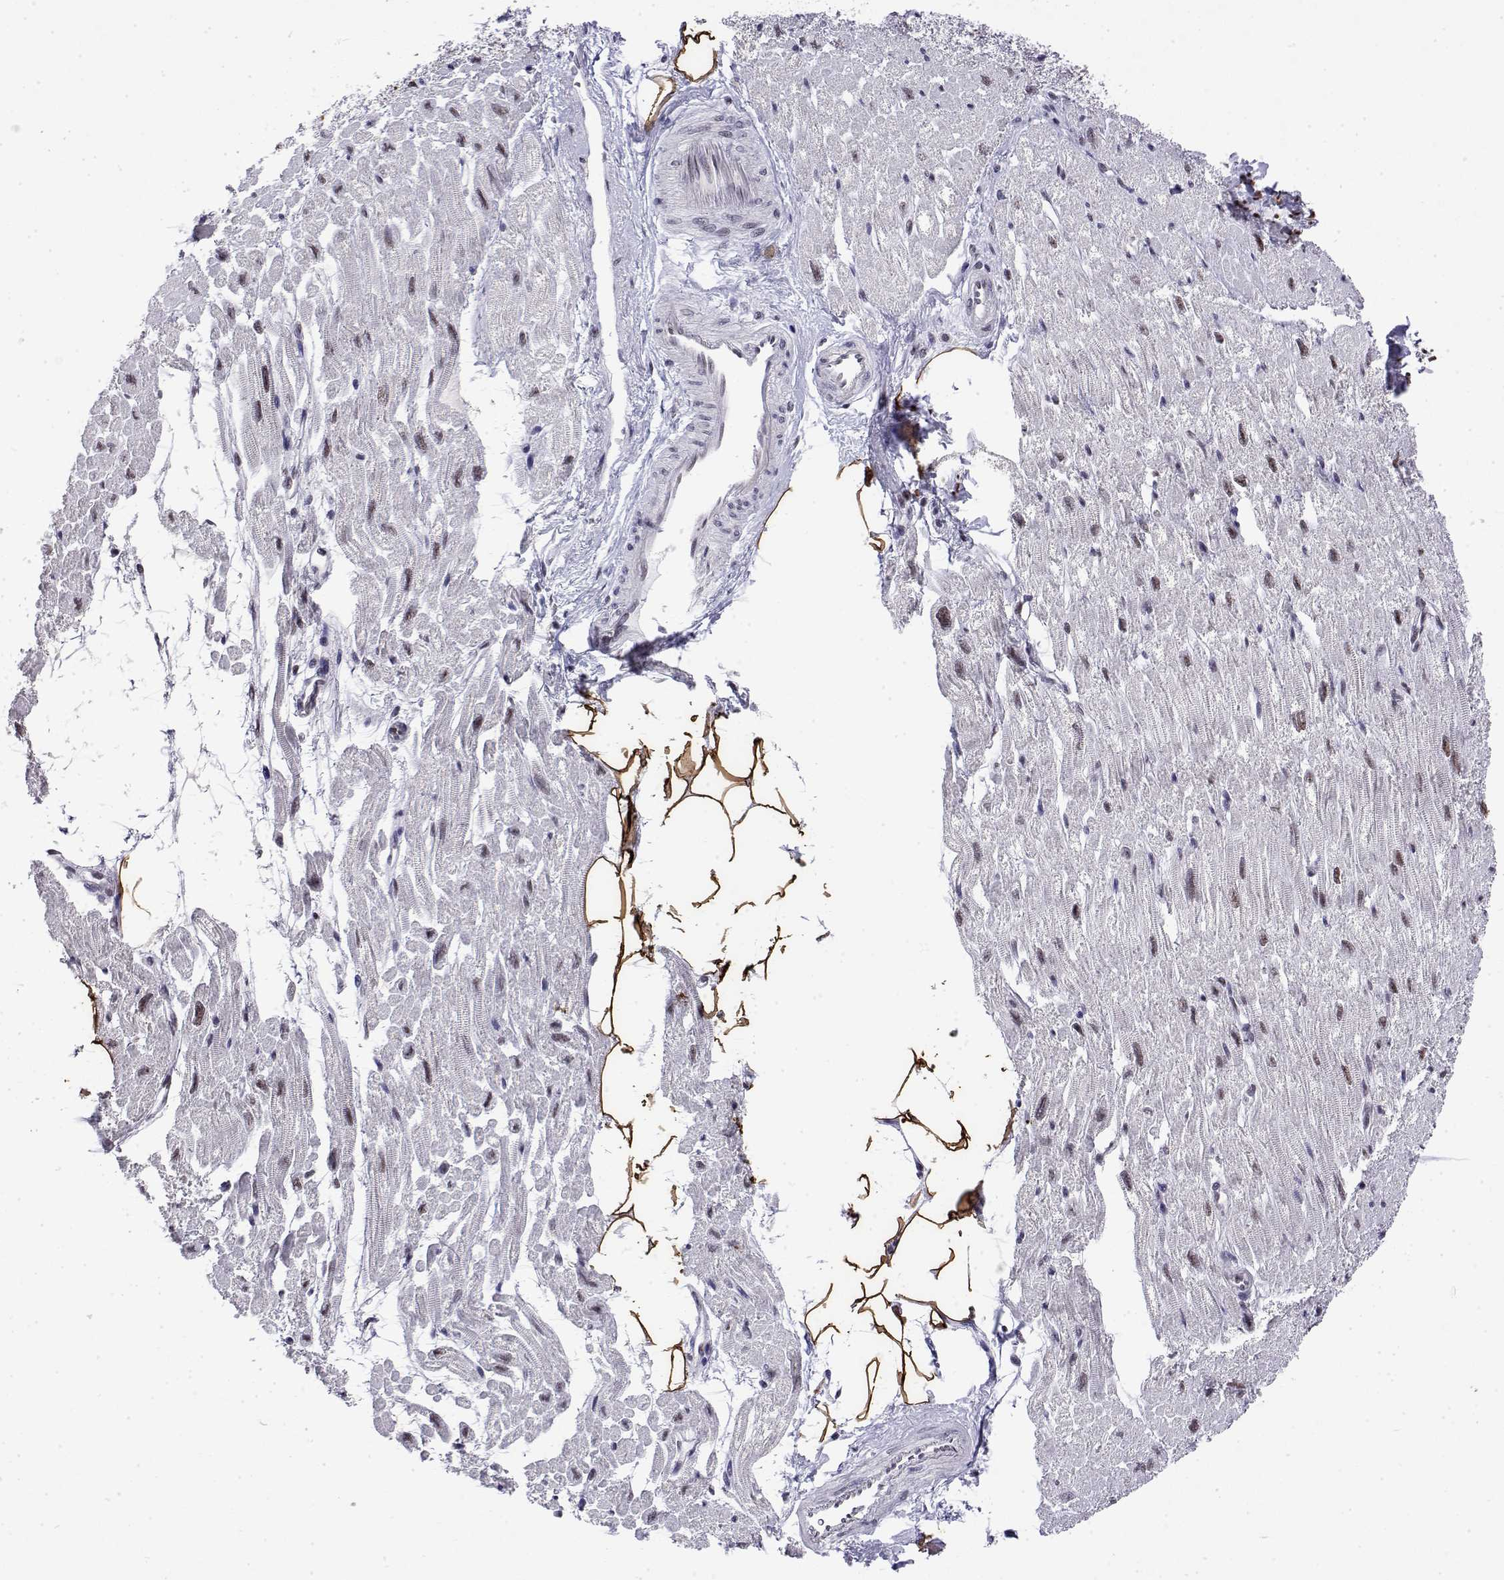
{"staining": {"intensity": "moderate", "quantity": "<25%", "location": "nuclear"}, "tissue": "heart muscle", "cell_type": "Cardiomyocytes", "image_type": "normal", "snomed": [{"axis": "morphology", "description": "Normal tissue, NOS"}, {"axis": "topography", "description": "Heart"}], "caption": "Heart muscle stained with immunohistochemistry (IHC) shows moderate nuclear expression in about <25% of cardiomyocytes.", "gene": "POLDIP3", "patient": {"sex": "female", "age": 62}}